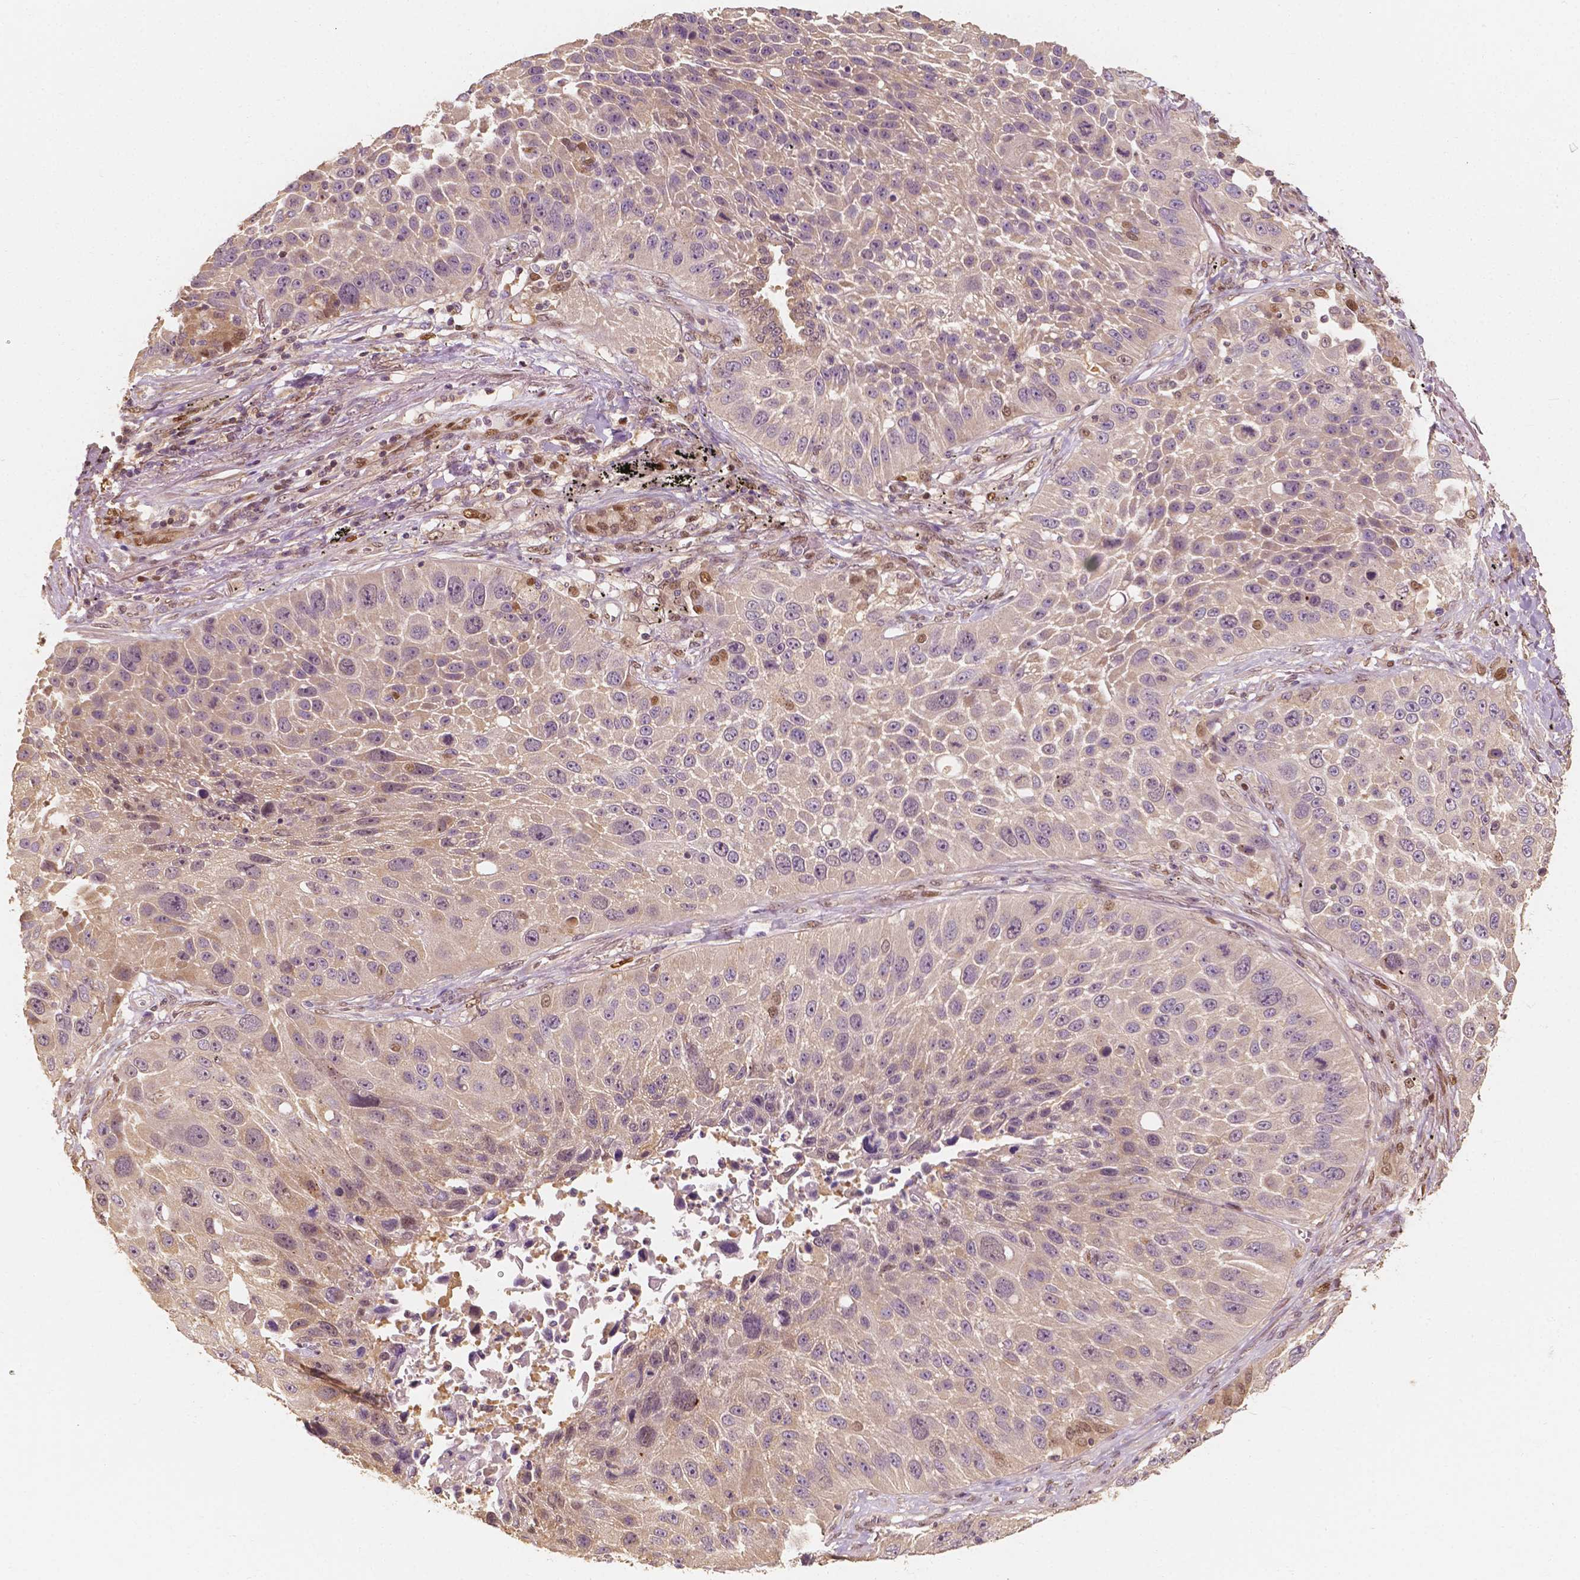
{"staining": {"intensity": "weak", "quantity": "<25%", "location": "nuclear"}, "tissue": "lung cancer", "cell_type": "Tumor cells", "image_type": "cancer", "snomed": [{"axis": "morphology", "description": "Normal morphology"}, {"axis": "morphology", "description": "Squamous cell carcinoma, NOS"}, {"axis": "topography", "description": "Lymph node"}, {"axis": "topography", "description": "Lung"}], "caption": "Immunohistochemistry histopathology image of lung squamous cell carcinoma stained for a protein (brown), which shows no staining in tumor cells. (DAB (3,3'-diaminobenzidine) IHC with hematoxylin counter stain).", "gene": "TBC1D17", "patient": {"sex": "male", "age": 67}}